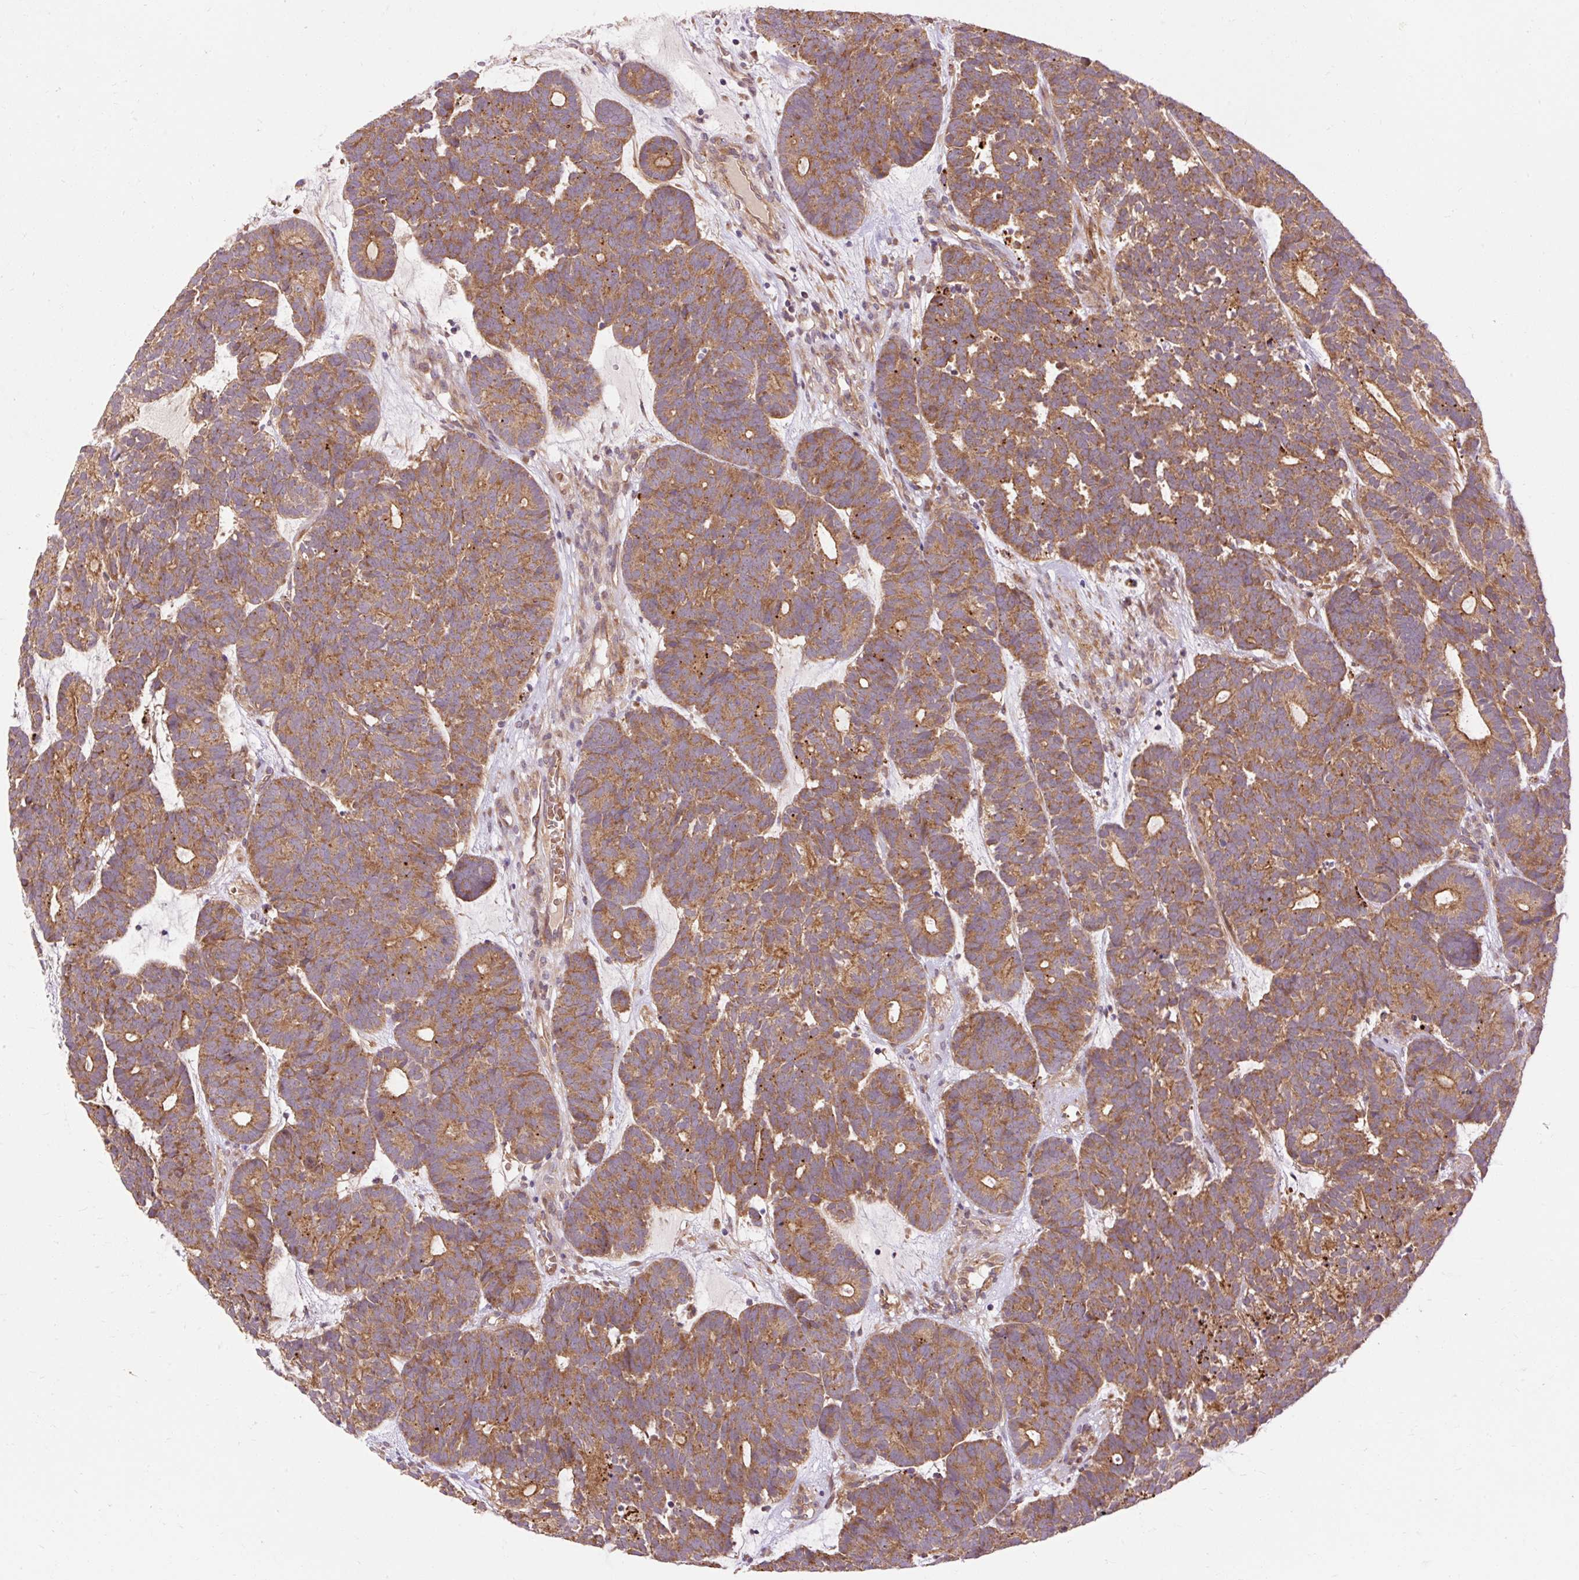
{"staining": {"intensity": "moderate", "quantity": ">75%", "location": "cytoplasmic/membranous"}, "tissue": "head and neck cancer", "cell_type": "Tumor cells", "image_type": "cancer", "snomed": [{"axis": "morphology", "description": "Adenocarcinoma, NOS"}, {"axis": "topography", "description": "Head-Neck"}], "caption": "Immunohistochemical staining of human head and neck cancer (adenocarcinoma) demonstrates moderate cytoplasmic/membranous protein staining in about >75% of tumor cells.", "gene": "RIPOR3", "patient": {"sex": "female", "age": 81}}